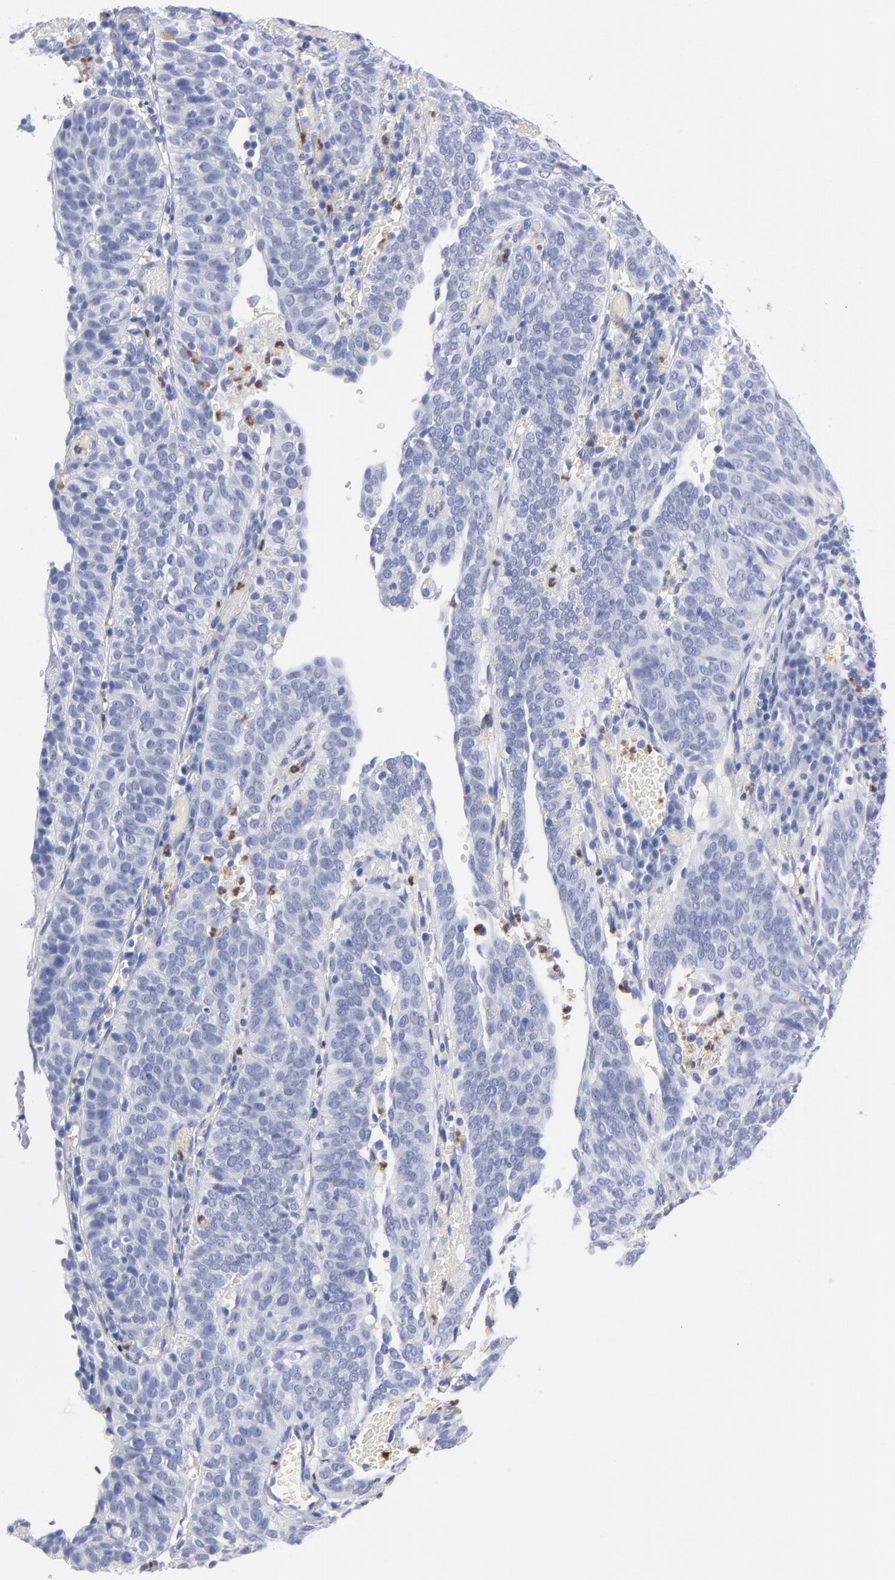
{"staining": {"intensity": "negative", "quantity": "none", "location": "none"}, "tissue": "cervical cancer", "cell_type": "Tumor cells", "image_type": "cancer", "snomed": [{"axis": "morphology", "description": "Squamous cell carcinoma, NOS"}, {"axis": "topography", "description": "Cervix"}], "caption": "Tumor cells show no significant protein expression in squamous cell carcinoma (cervical).", "gene": "ARG1", "patient": {"sex": "female", "age": 39}}